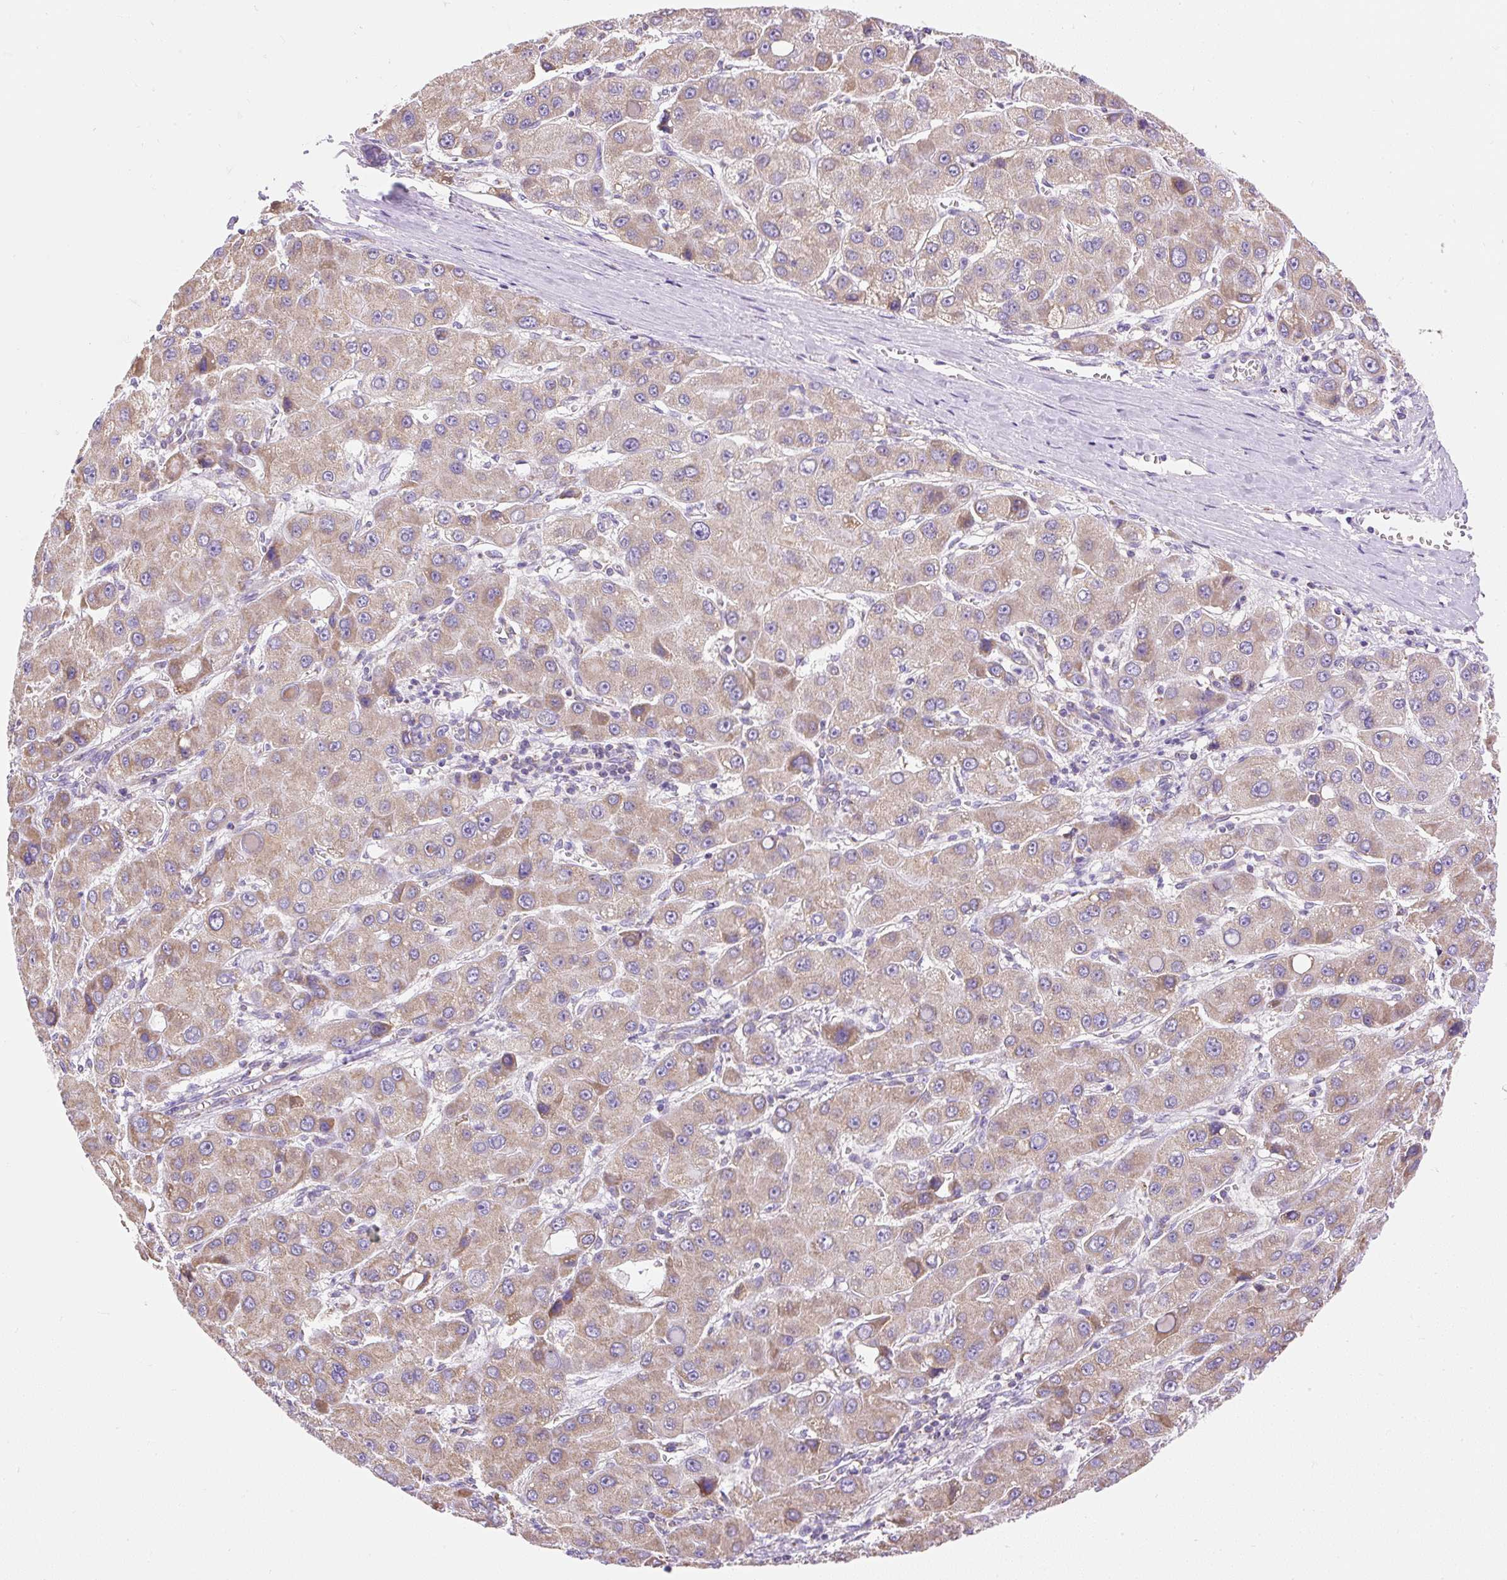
{"staining": {"intensity": "moderate", "quantity": ">75%", "location": "cytoplasmic/membranous"}, "tissue": "liver cancer", "cell_type": "Tumor cells", "image_type": "cancer", "snomed": [{"axis": "morphology", "description": "Carcinoma, Hepatocellular, NOS"}, {"axis": "topography", "description": "Liver"}], "caption": "Brown immunohistochemical staining in liver hepatocellular carcinoma exhibits moderate cytoplasmic/membranous positivity in approximately >75% of tumor cells.", "gene": "DAAM2", "patient": {"sex": "male", "age": 55}}